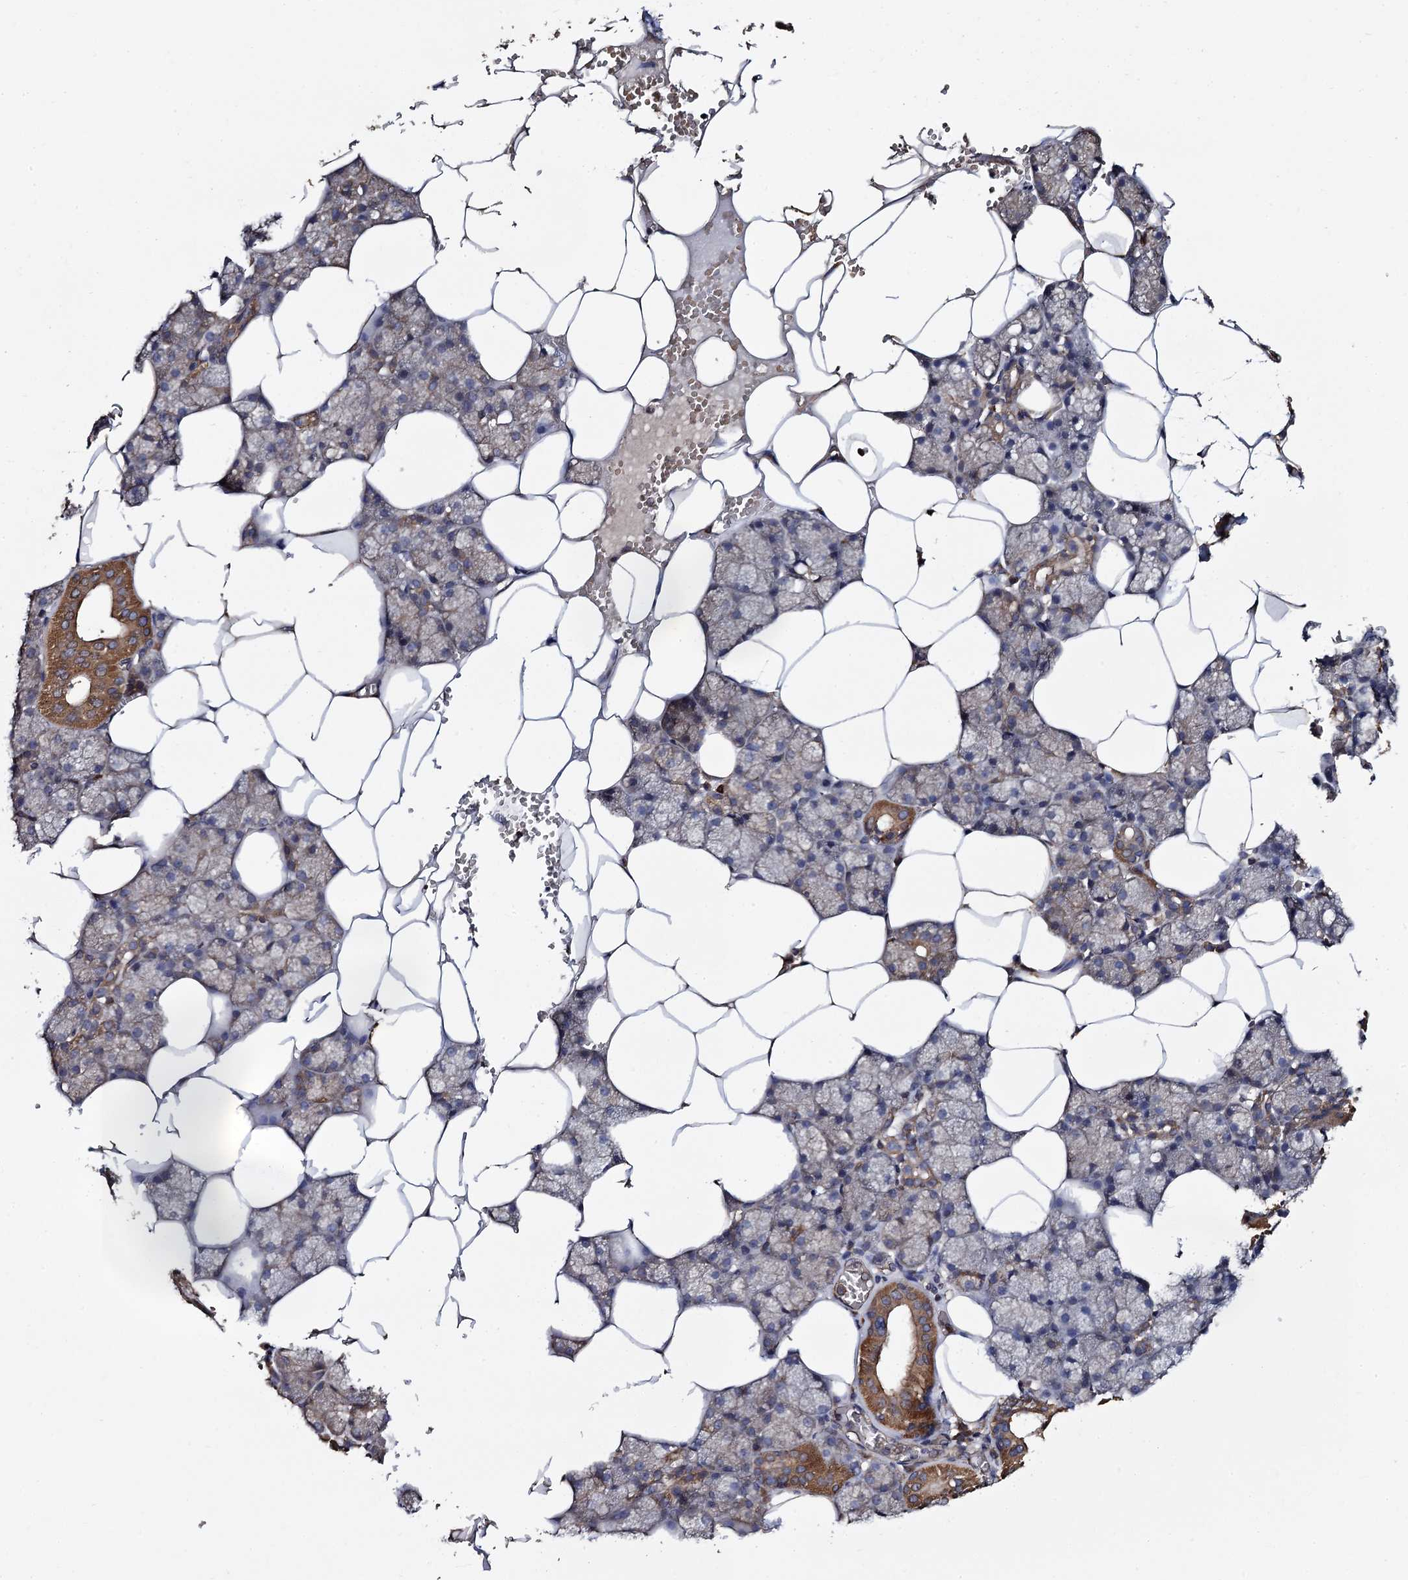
{"staining": {"intensity": "moderate", "quantity": "25%-75%", "location": "cytoplasmic/membranous"}, "tissue": "salivary gland", "cell_type": "Glandular cells", "image_type": "normal", "snomed": [{"axis": "morphology", "description": "Normal tissue, NOS"}, {"axis": "topography", "description": "Salivary gland"}], "caption": "This is an image of IHC staining of unremarkable salivary gland, which shows moderate staining in the cytoplasmic/membranous of glandular cells.", "gene": "TTC23", "patient": {"sex": "male", "age": 62}}